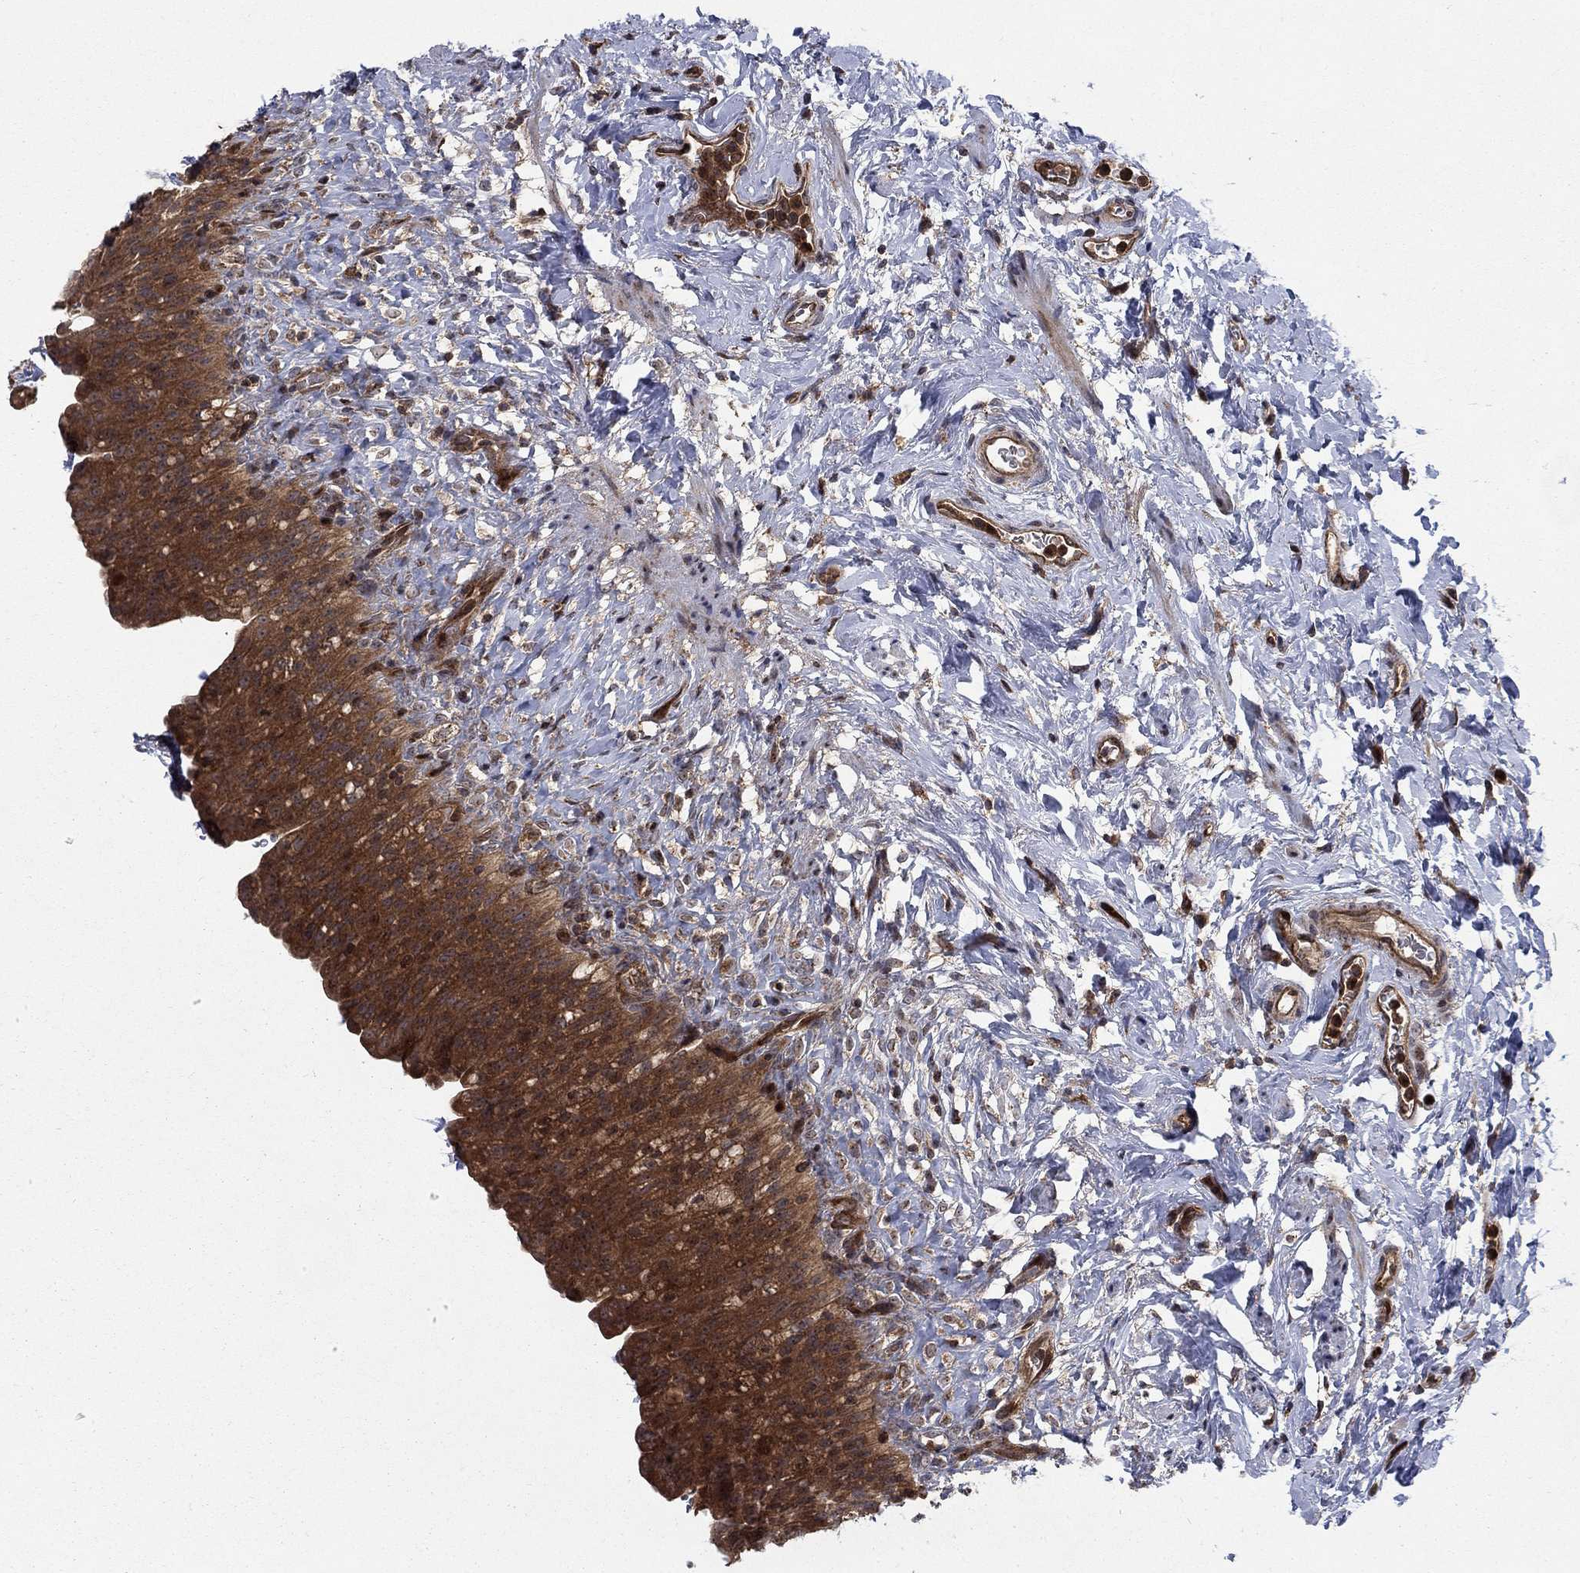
{"staining": {"intensity": "strong", "quantity": ">75%", "location": "cytoplasmic/membranous"}, "tissue": "urinary bladder", "cell_type": "Urothelial cells", "image_type": "normal", "snomed": [{"axis": "morphology", "description": "Normal tissue, NOS"}, {"axis": "topography", "description": "Urinary bladder"}], "caption": "High-magnification brightfield microscopy of benign urinary bladder stained with DAB (brown) and counterstained with hematoxylin (blue). urothelial cells exhibit strong cytoplasmic/membranous expression is present in about>75% of cells.", "gene": "IFI35", "patient": {"sex": "male", "age": 76}}